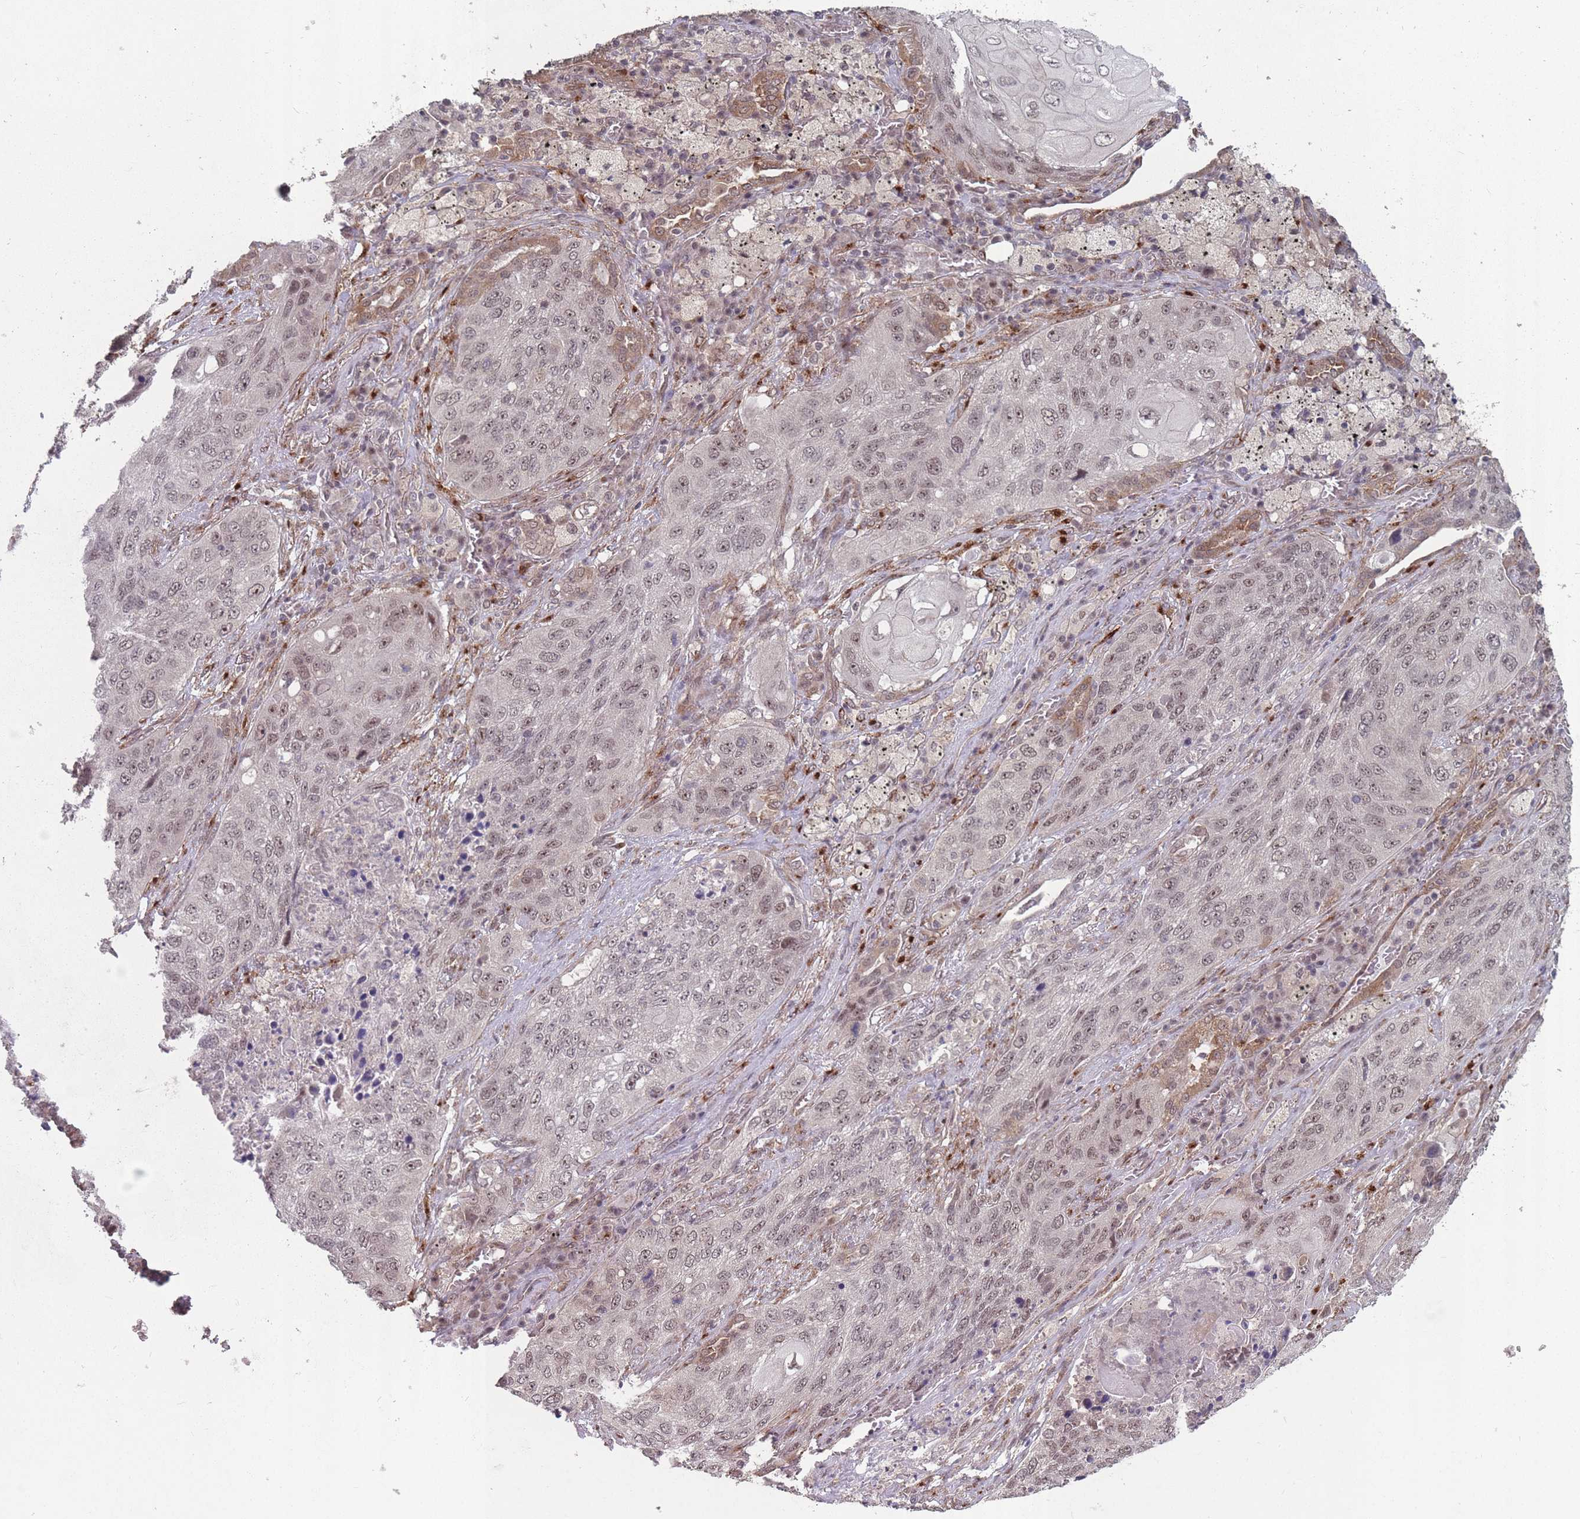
{"staining": {"intensity": "moderate", "quantity": "25%-75%", "location": "nuclear"}, "tissue": "lung cancer", "cell_type": "Tumor cells", "image_type": "cancer", "snomed": [{"axis": "morphology", "description": "Squamous cell carcinoma, NOS"}, {"axis": "topography", "description": "Lung"}], "caption": "Immunohistochemistry of lung squamous cell carcinoma exhibits medium levels of moderate nuclear positivity in approximately 25%-75% of tumor cells.", "gene": "CNTRL", "patient": {"sex": "female", "age": 63}}